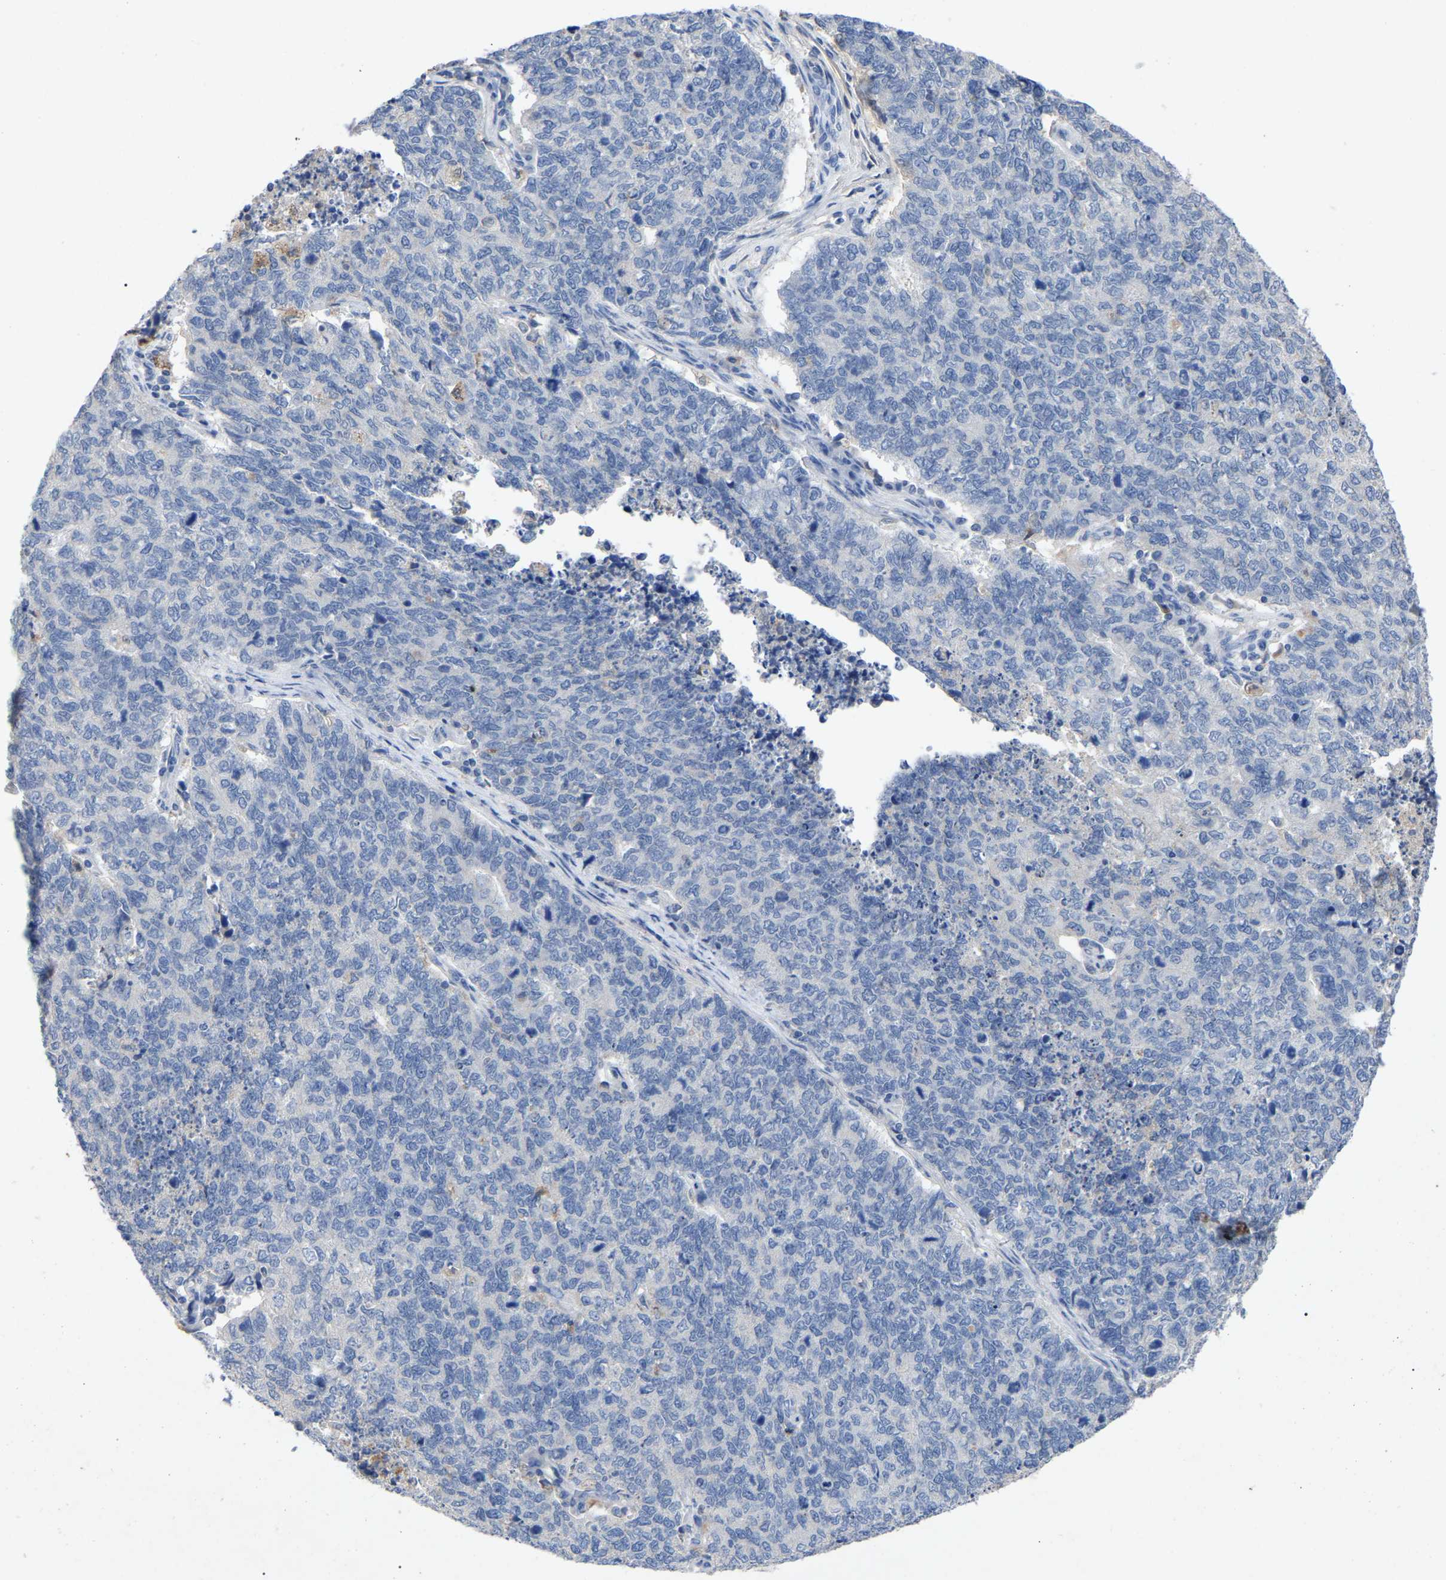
{"staining": {"intensity": "negative", "quantity": "none", "location": "none"}, "tissue": "cervical cancer", "cell_type": "Tumor cells", "image_type": "cancer", "snomed": [{"axis": "morphology", "description": "Squamous cell carcinoma, NOS"}, {"axis": "topography", "description": "Cervix"}], "caption": "This histopathology image is of cervical cancer stained with immunohistochemistry to label a protein in brown with the nuclei are counter-stained blue. There is no expression in tumor cells.", "gene": "SMPD2", "patient": {"sex": "female", "age": 63}}